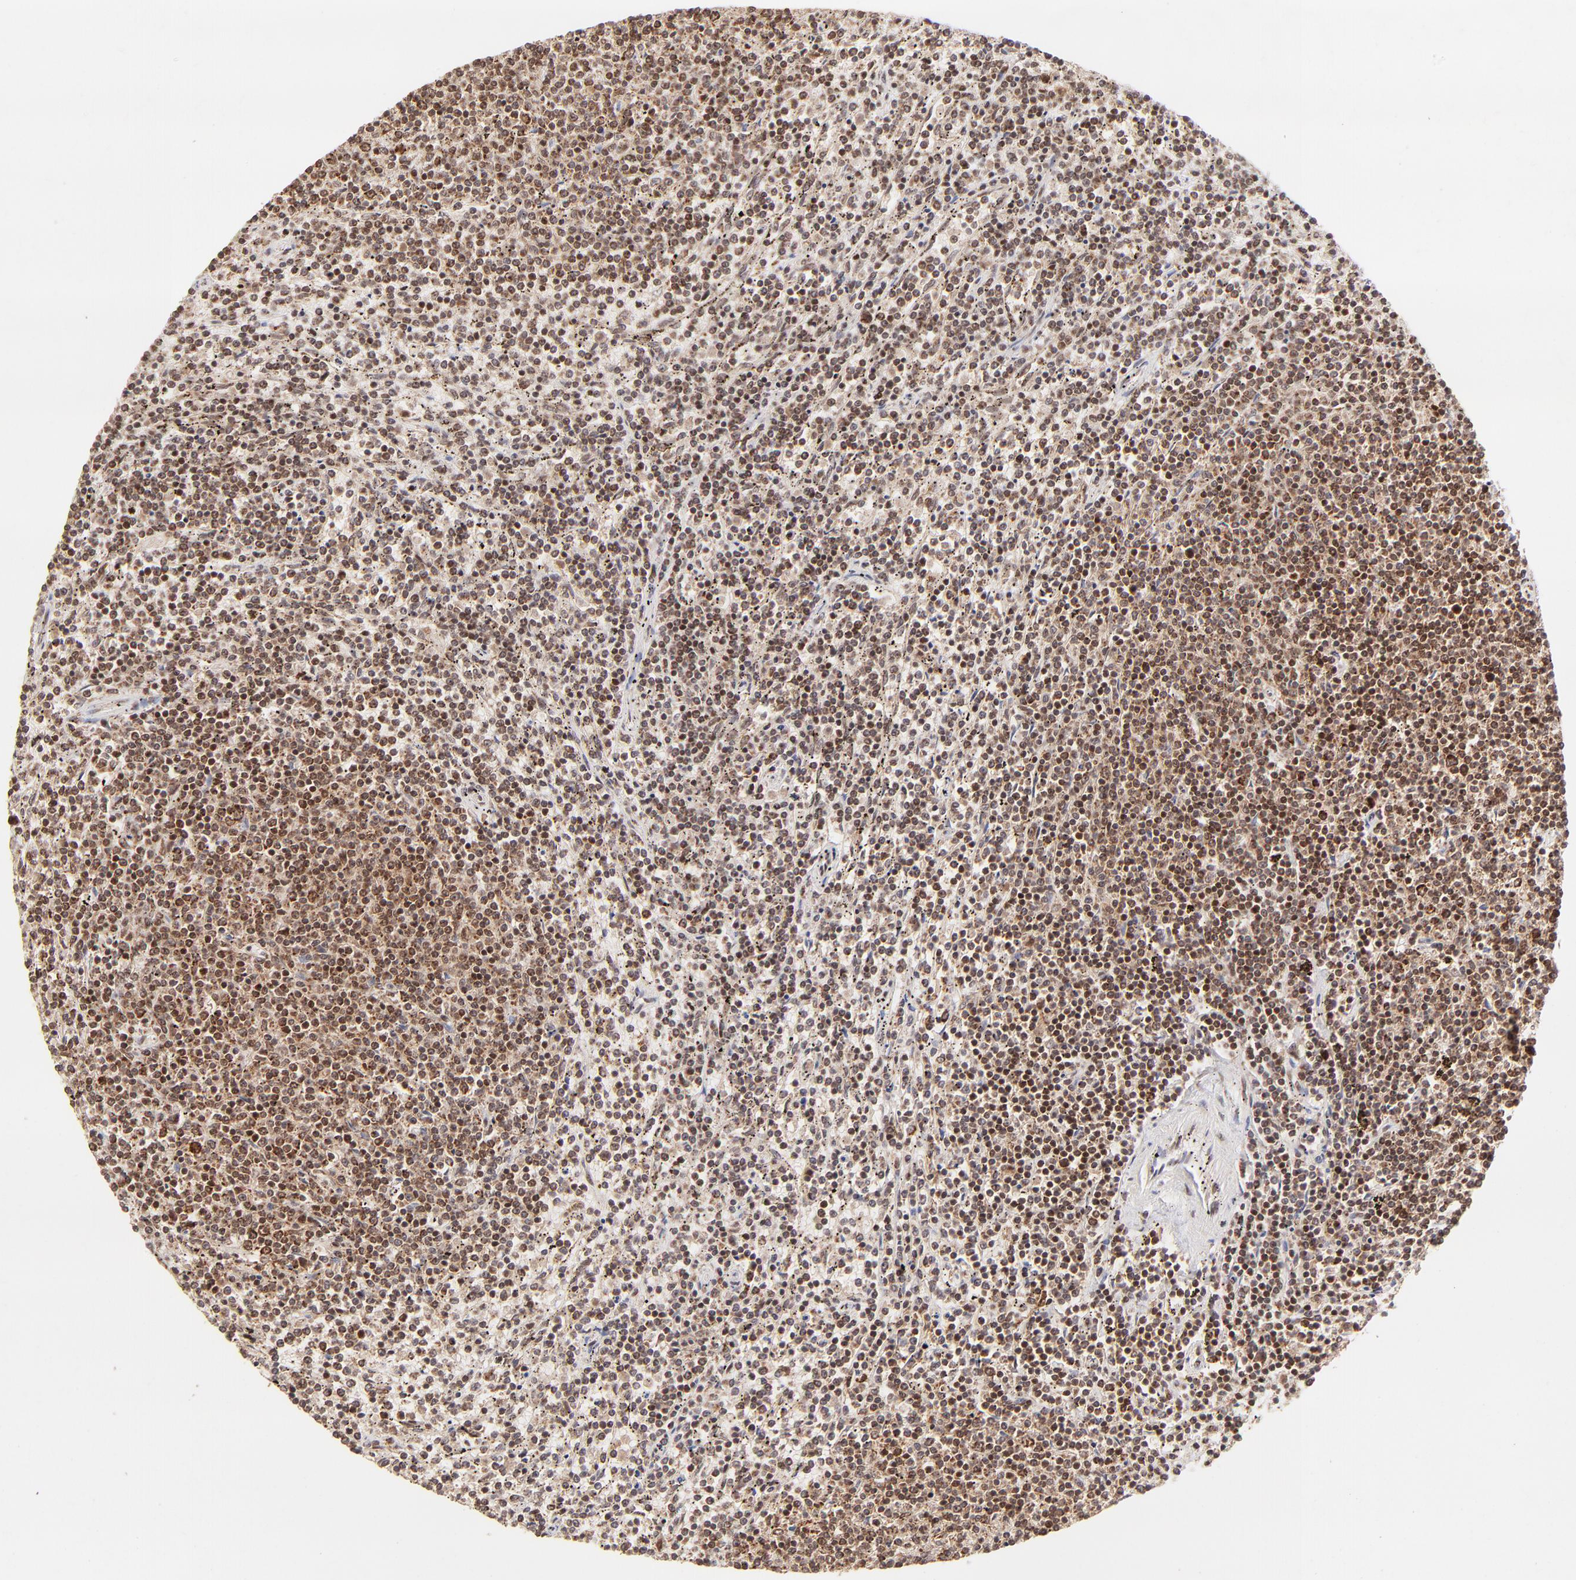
{"staining": {"intensity": "strong", "quantity": ">75%", "location": "cytoplasmic/membranous,nuclear"}, "tissue": "lymphoma", "cell_type": "Tumor cells", "image_type": "cancer", "snomed": [{"axis": "morphology", "description": "Malignant lymphoma, non-Hodgkin's type, Low grade"}, {"axis": "topography", "description": "Spleen"}], "caption": "Brown immunohistochemical staining in low-grade malignant lymphoma, non-Hodgkin's type demonstrates strong cytoplasmic/membranous and nuclear expression in about >75% of tumor cells. The staining was performed using DAB (3,3'-diaminobenzidine) to visualize the protein expression in brown, while the nuclei were stained in blue with hematoxylin (Magnification: 20x).", "gene": "MED15", "patient": {"sex": "female", "age": 50}}